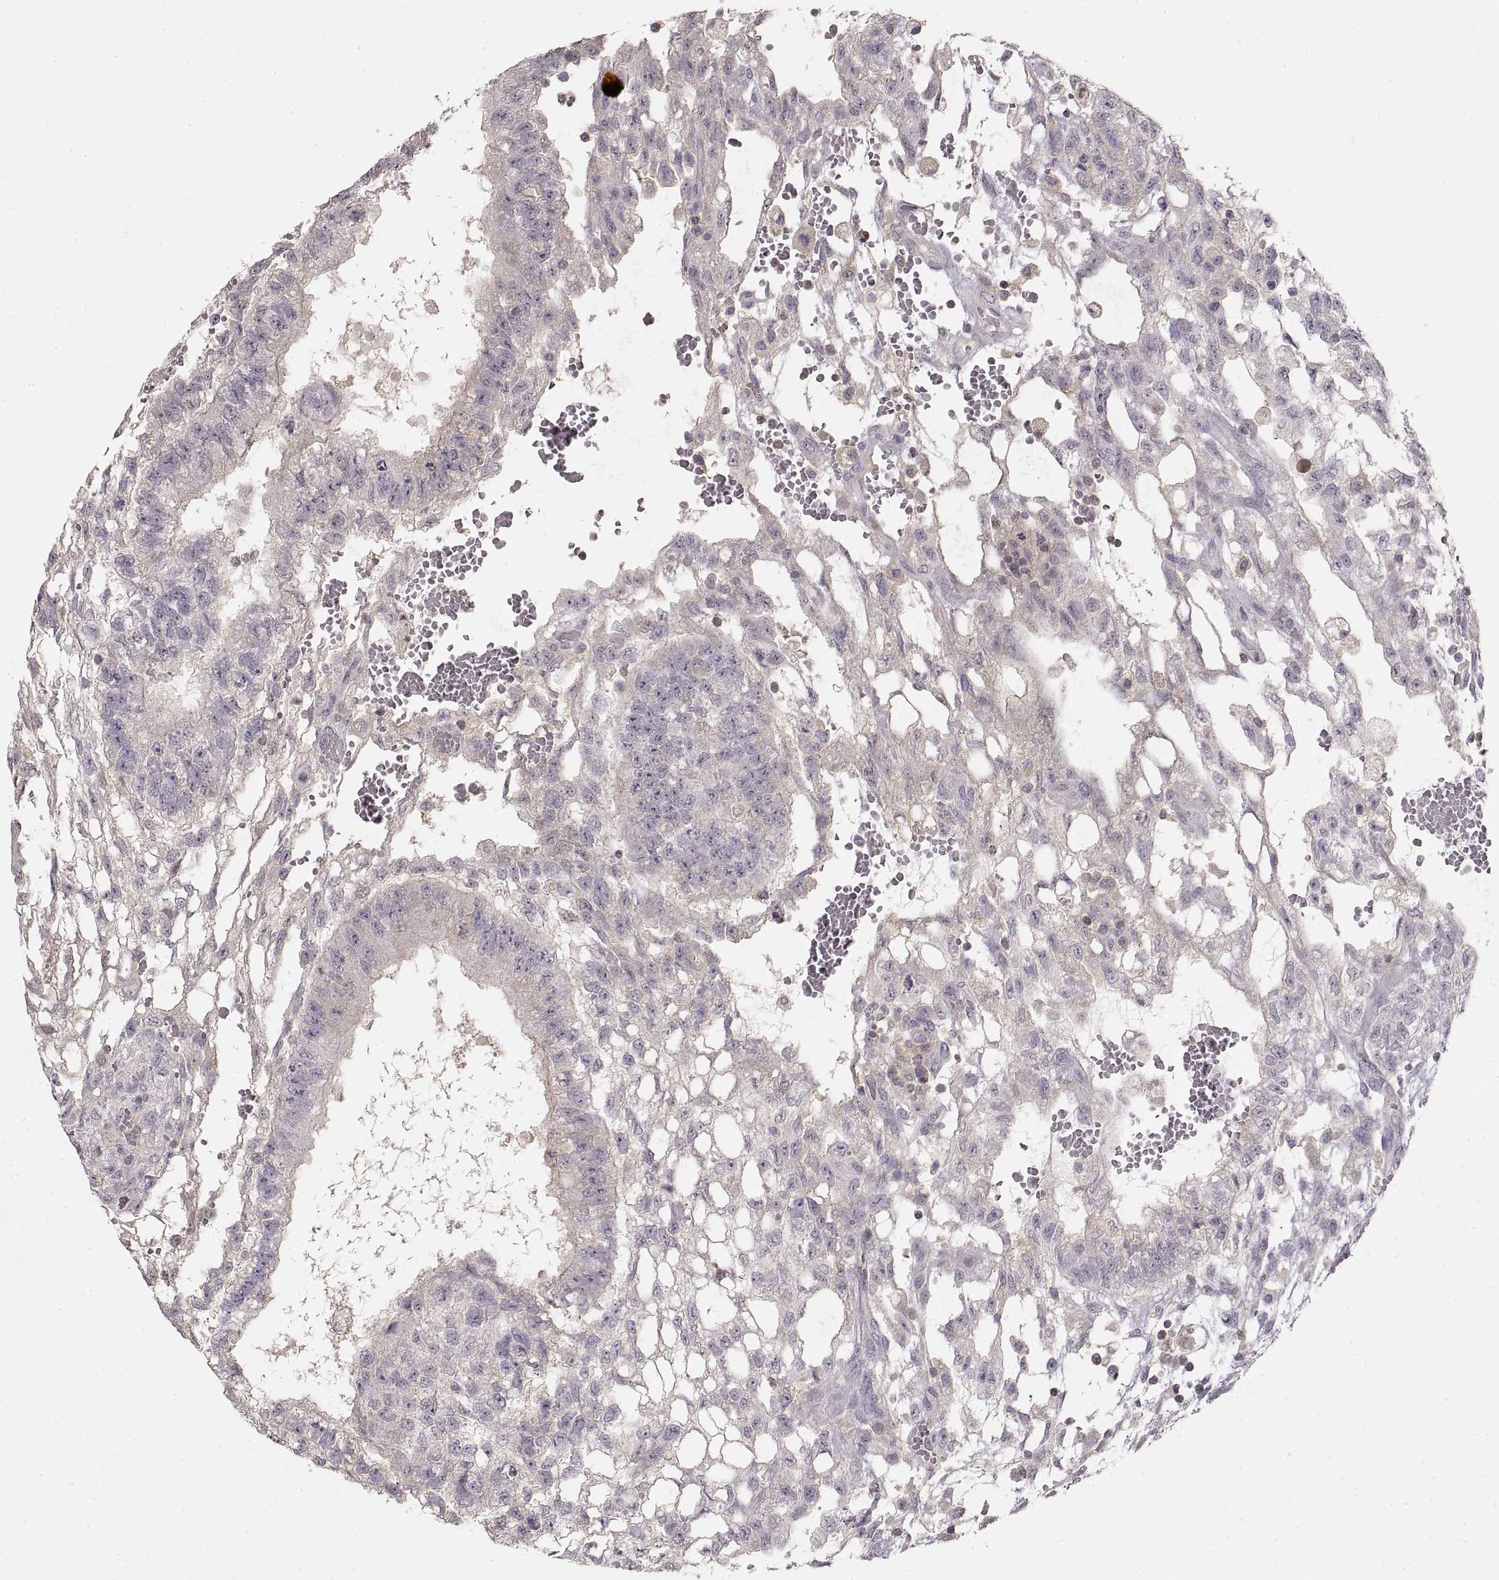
{"staining": {"intensity": "negative", "quantity": "none", "location": "none"}, "tissue": "testis cancer", "cell_type": "Tumor cells", "image_type": "cancer", "snomed": [{"axis": "morphology", "description": "Carcinoma, Embryonal, NOS"}, {"axis": "topography", "description": "Testis"}], "caption": "Immunohistochemical staining of testis cancer shows no significant staining in tumor cells.", "gene": "ADAM11", "patient": {"sex": "male", "age": 32}}